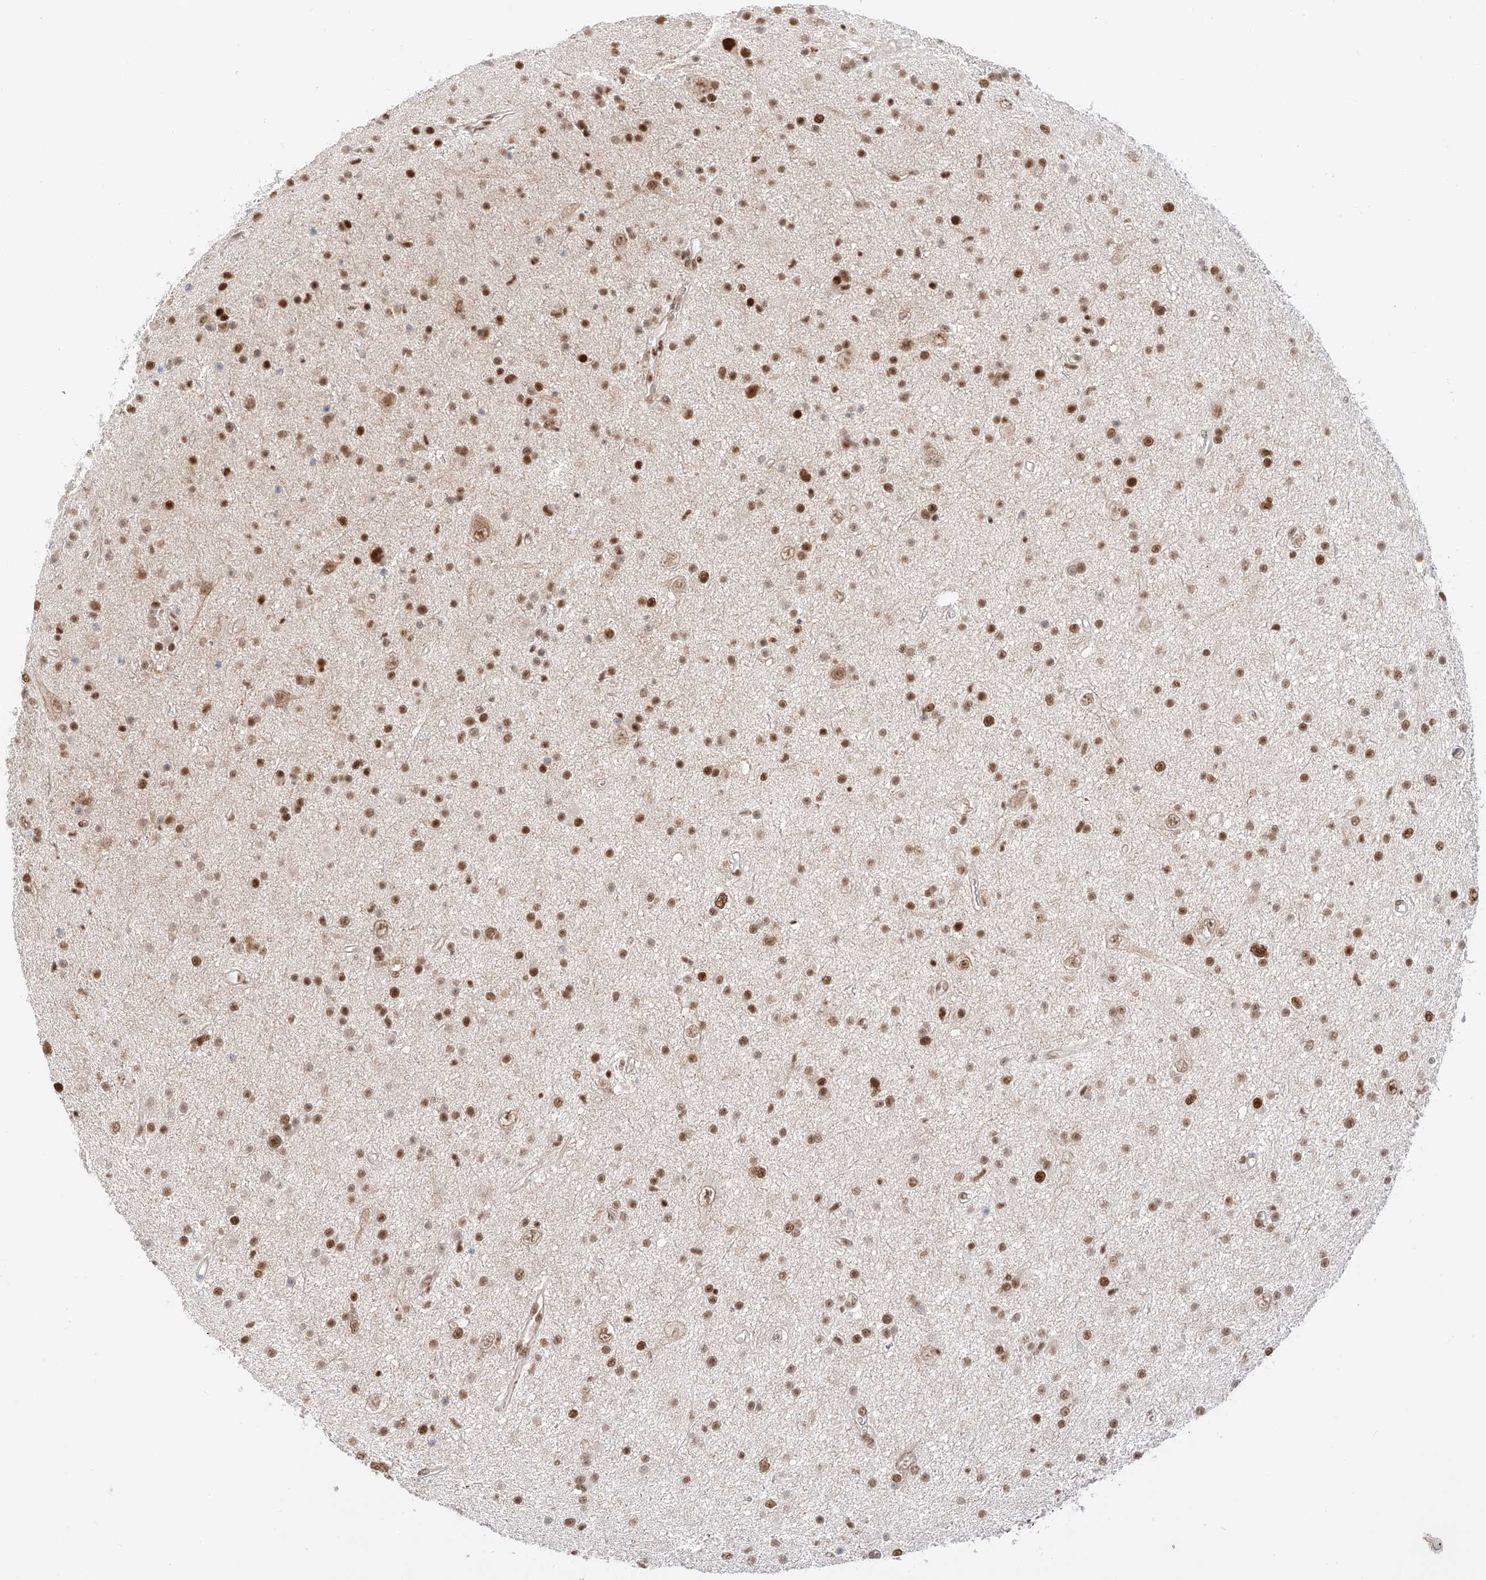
{"staining": {"intensity": "moderate", "quantity": ">75%", "location": "nuclear"}, "tissue": "glioma", "cell_type": "Tumor cells", "image_type": "cancer", "snomed": [{"axis": "morphology", "description": "Glioma, malignant, Low grade"}, {"axis": "topography", "description": "Cerebral cortex"}], "caption": "Tumor cells show medium levels of moderate nuclear expression in approximately >75% of cells in human glioma. Using DAB (brown) and hematoxylin (blue) stains, captured at high magnification using brightfield microscopy.", "gene": "POGK", "patient": {"sex": "female", "age": 39}}